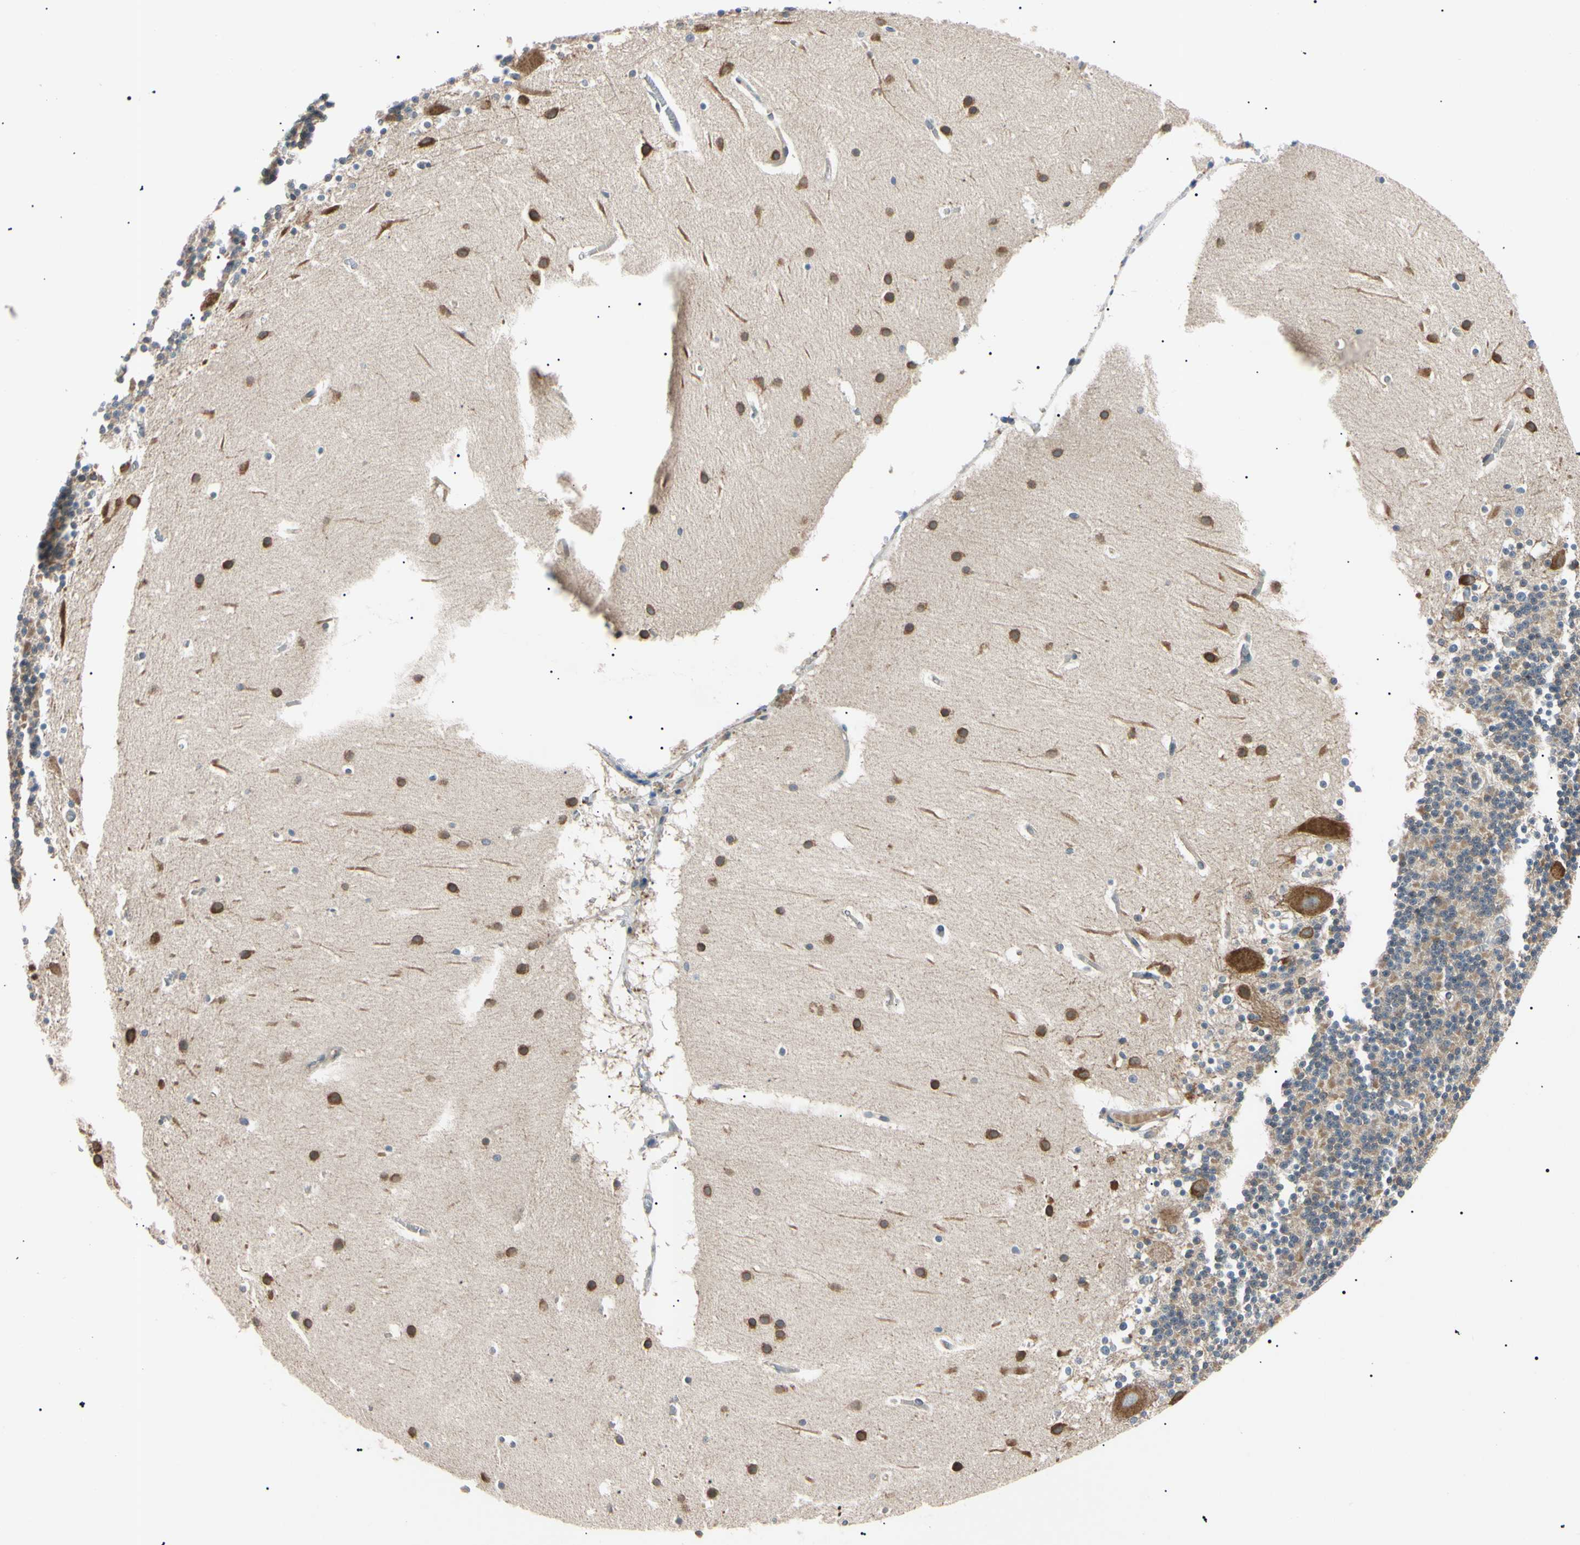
{"staining": {"intensity": "moderate", "quantity": "25%-75%", "location": "cytoplasmic/membranous"}, "tissue": "cerebellum", "cell_type": "Cells in granular layer", "image_type": "normal", "snomed": [{"axis": "morphology", "description": "Normal tissue, NOS"}, {"axis": "topography", "description": "Cerebellum"}], "caption": "Immunohistochemical staining of benign cerebellum shows medium levels of moderate cytoplasmic/membranous staining in about 25%-75% of cells in granular layer. (Brightfield microscopy of DAB IHC at high magnification).", "gene": "VAPA", "patient": {"sex": "male", "age": 45}}